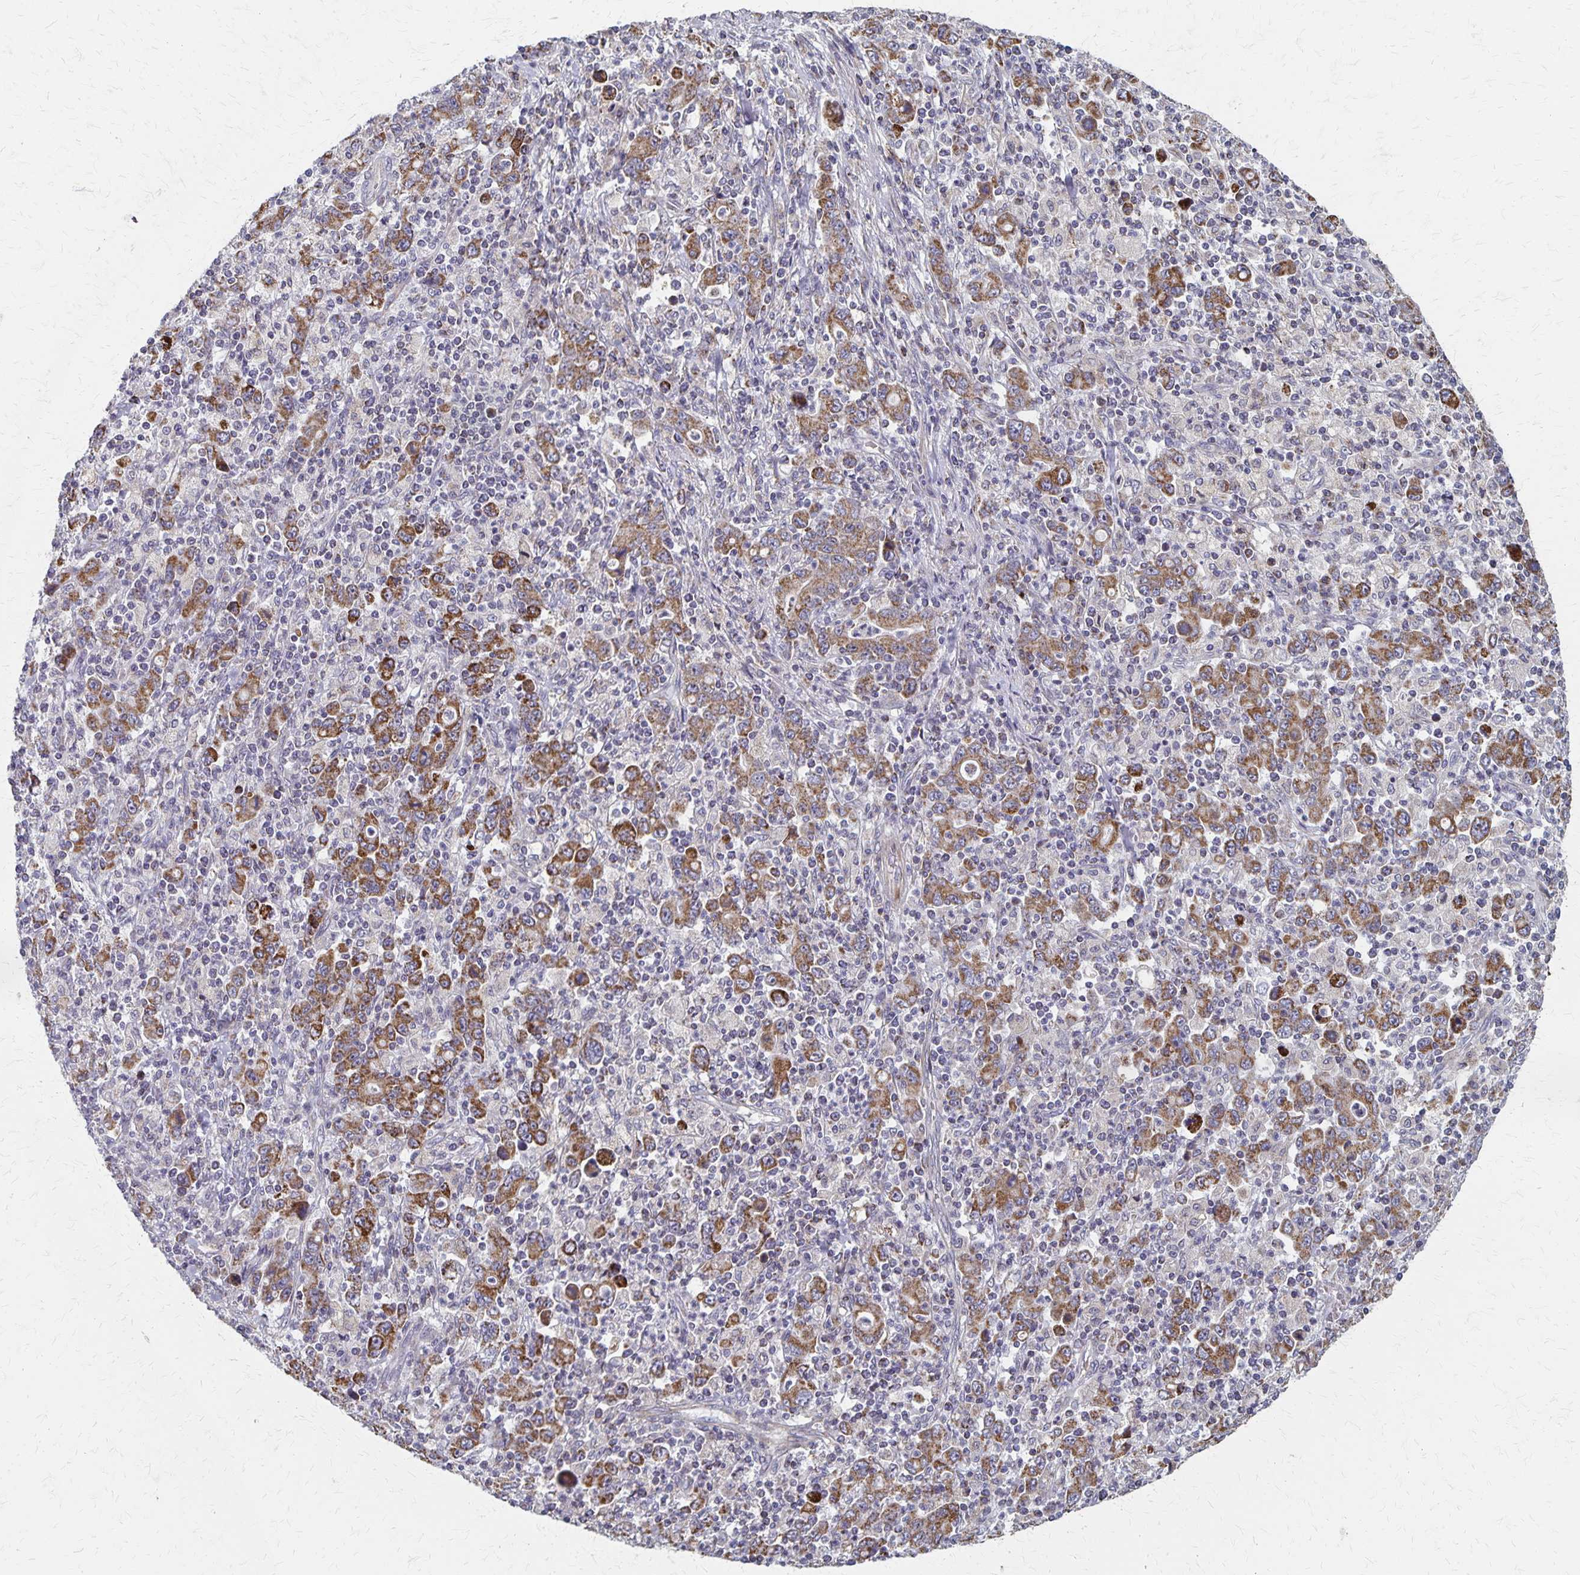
{"staining": {"intensity": "moderate", "quantity": ">75%", "location": "cytoplasmic/membranous"}, "tissue": "stomach cancer", "cell_type": "Tumor cells", "image_type": "cancer", "snomed": [{"axis": "morphology", "description": "Adenocarcinoma, NOS"}, {"axis": "topography", "description": "Stomach, upper"}], "caption": "High-magnification brightfield microscopy of stomach adenocarcinoma stained with DAB (brown) and counterstained with hematoxylin (blue). tumor cells exhibit moderate cytoplasmic/membranous expression is appreciated in approximately>75% of cells.", "gene": "DYRK4", "patient": {"sex": "male", "age": 69}}